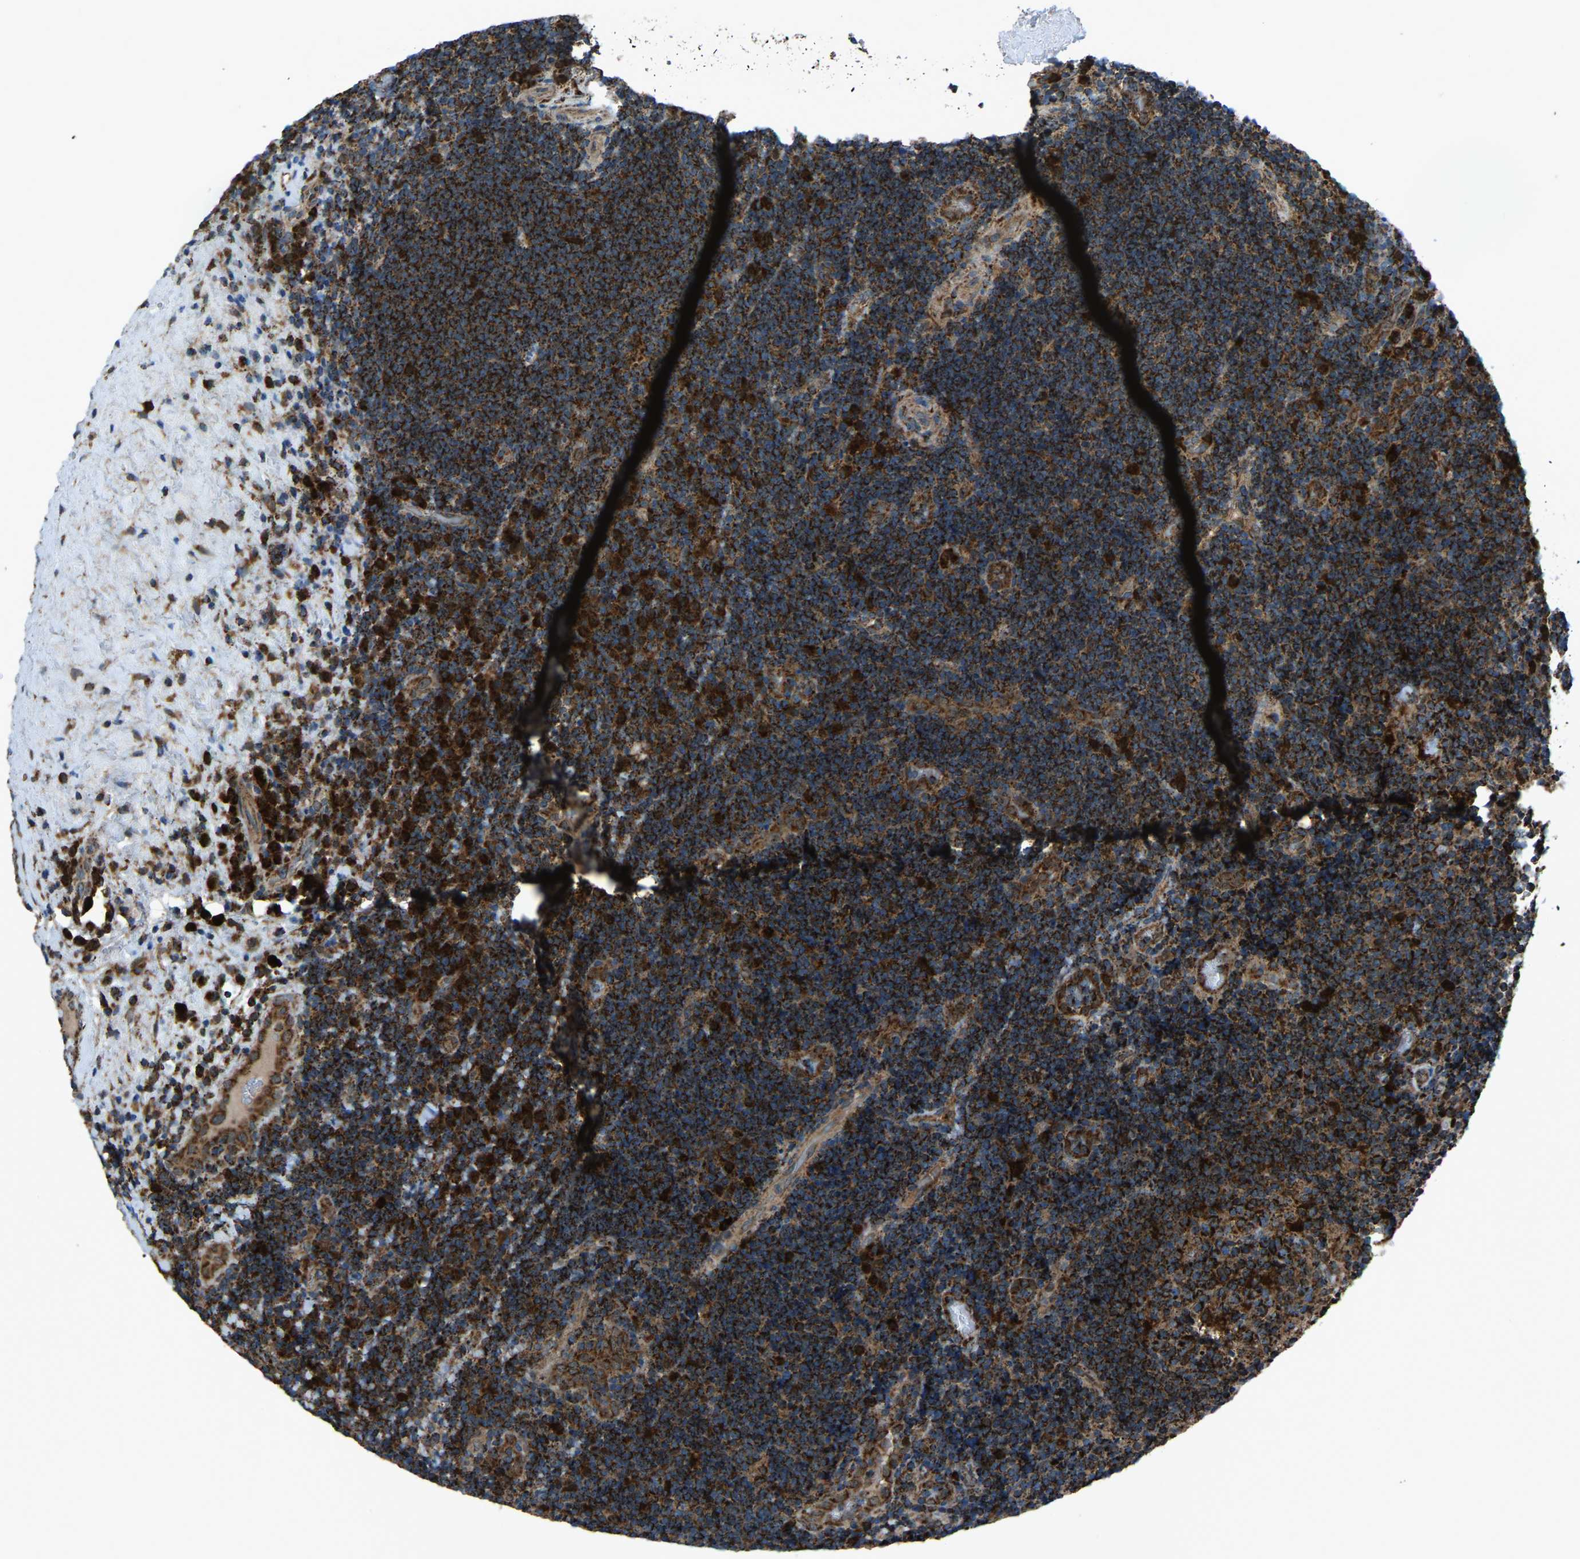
{"staining": {"intensity": "strong", "quantity": ">75%", "location": "cytoplasmic/membranous"}, "tissue": "lymphoma", "cell_type": "Tumor cells", "image_type": "cancer", "snomed": [{"axis": "morphology", "description": "Malignant lymphoma, non-Hodgkin's type, High grade"}, {"axis": "topography", "description": "Tonsil"}], "caption": "Tumor cells show high levels of strong cytoplasmic/membranous positivity in approximately >75% of cells in lymphoma.", "gene": "AKR1A1", "patient": {"sex": "female", "age": 36}}